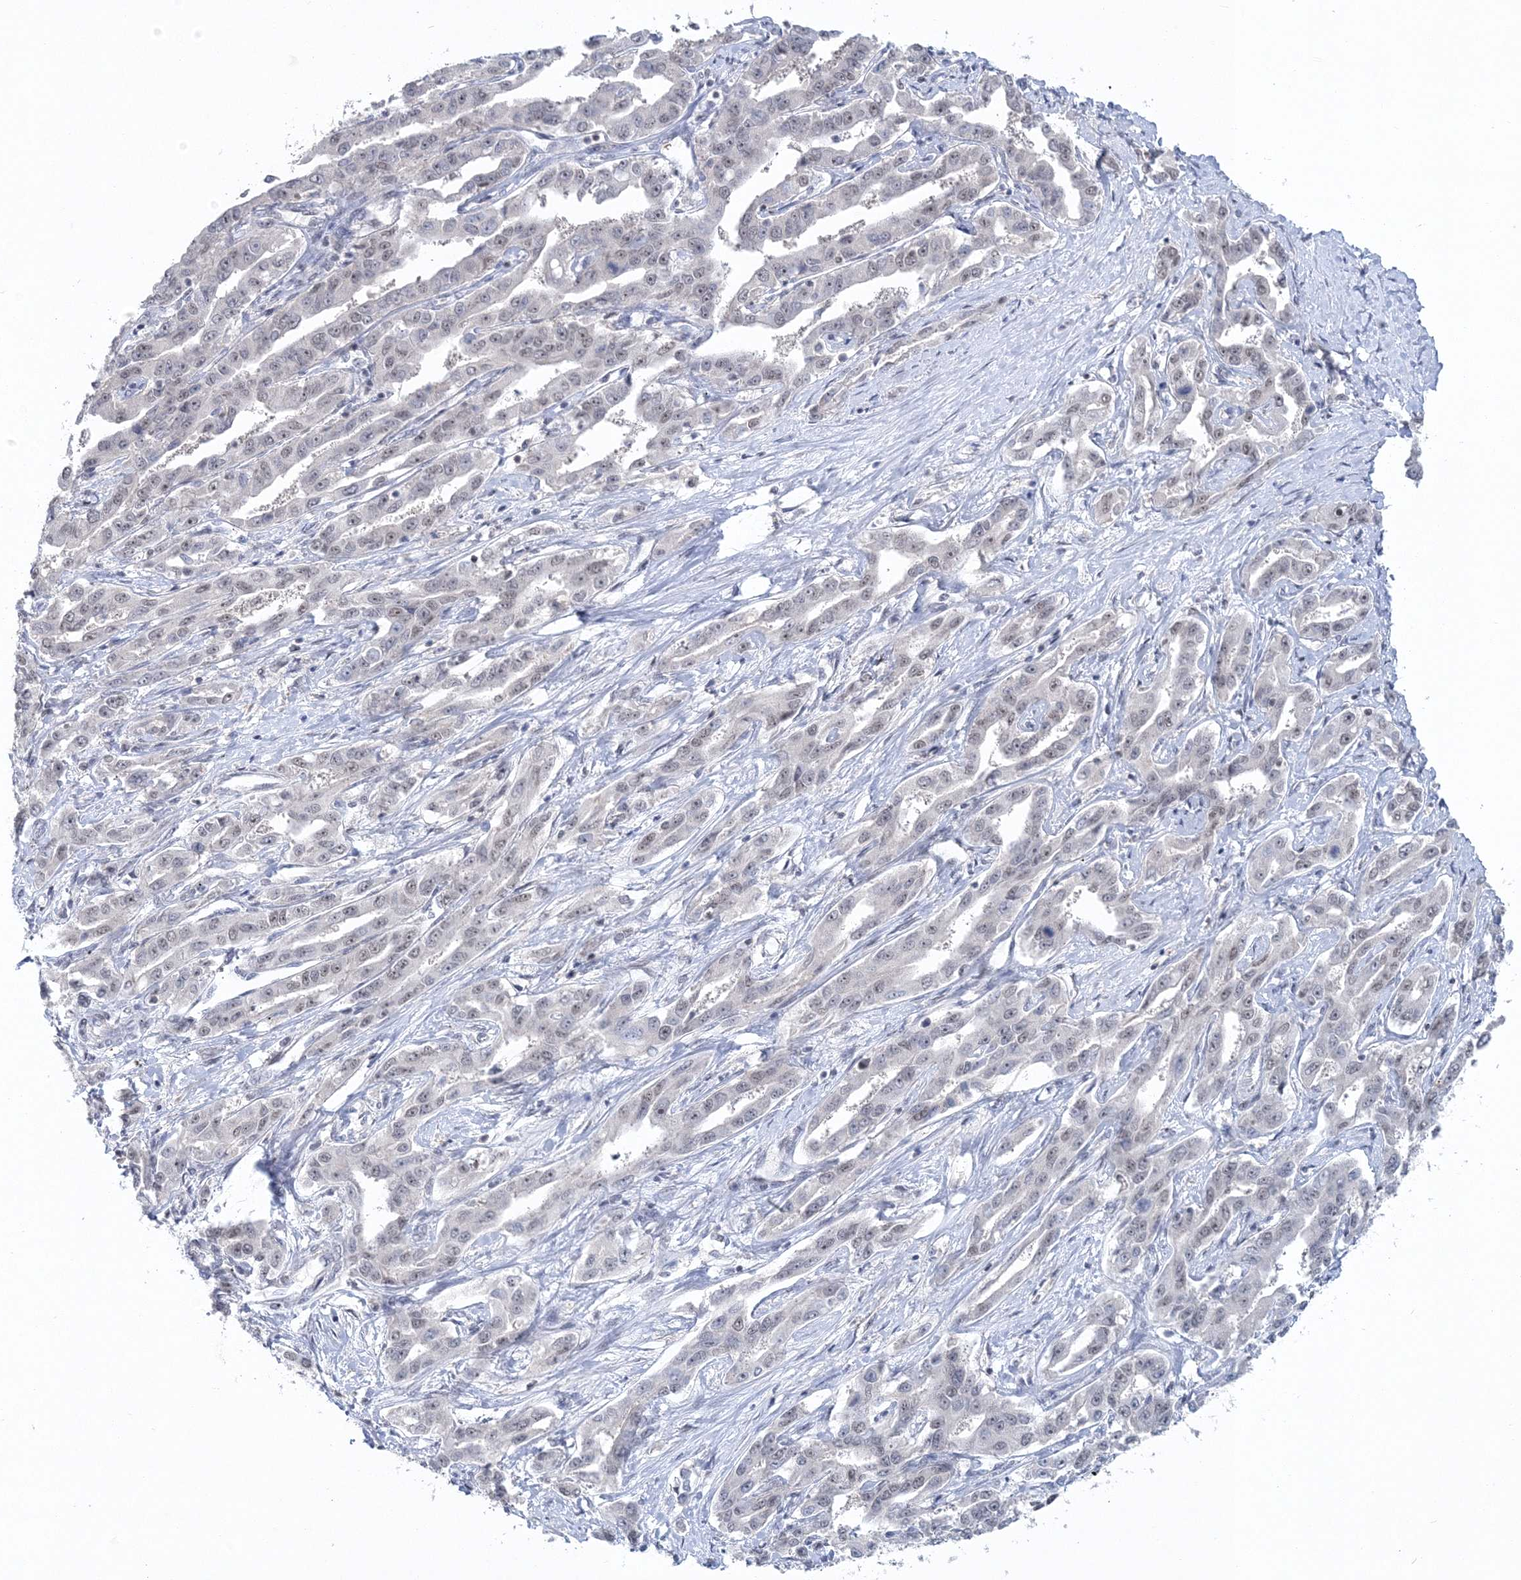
{"staining": {"intensity": "weak", "quantity": "<25%", "location": "nuclear"}, "tissue": "liver cancer", "cell_type": "Tumor cells", "image_type": "cancer", "snomed": [{"axis": "morphology", "description": "Cholangiocarcinoma"}, {"axis": "topography", "description": "Liver"}], "caption": "Tumor cells show no significant positivity in cholangiocarcinoma (liver). (DAB (3,3'-diaminobenzidine) immunohistochemistry with hematoxylin counter stain).", "gene": "PDS5A", "patient": {"sex": "male", "age": 59}}